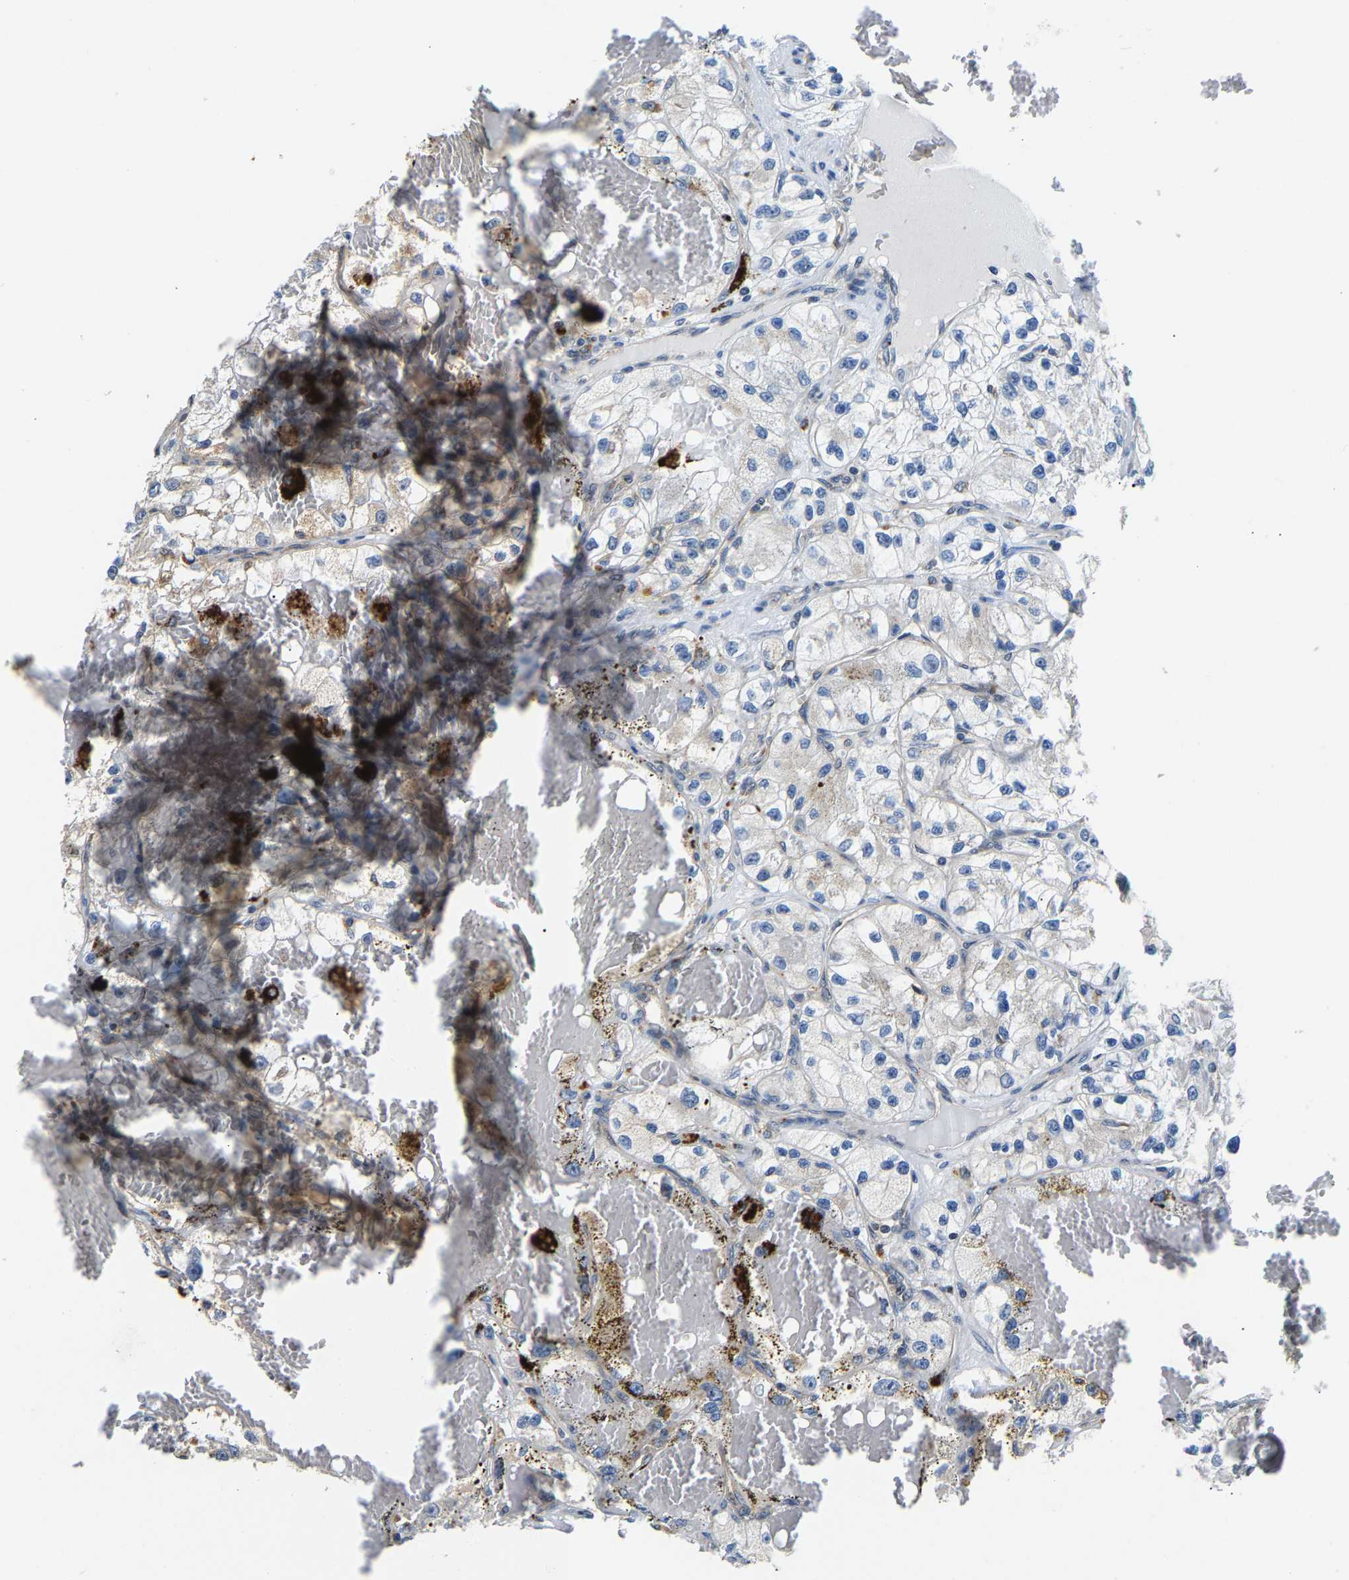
{"staining": {"intensity": "negative", "quantity": "none", "location": "none"}, "tissue": "renal cancer", "cell_type": "Tumor cells", "image_type": "cancer", "snomed": [{"axis": "morphology", "description": "Adenocarcinoma, NOS"}, {"axis": "topography", "description": "Kidney"}], "caption": "The micrograph displays no significant positivity in tumor cells of renal adenocarcinoma.", "gene": "GIMAP7", "patient": {"sex": "female", "age": 57}}